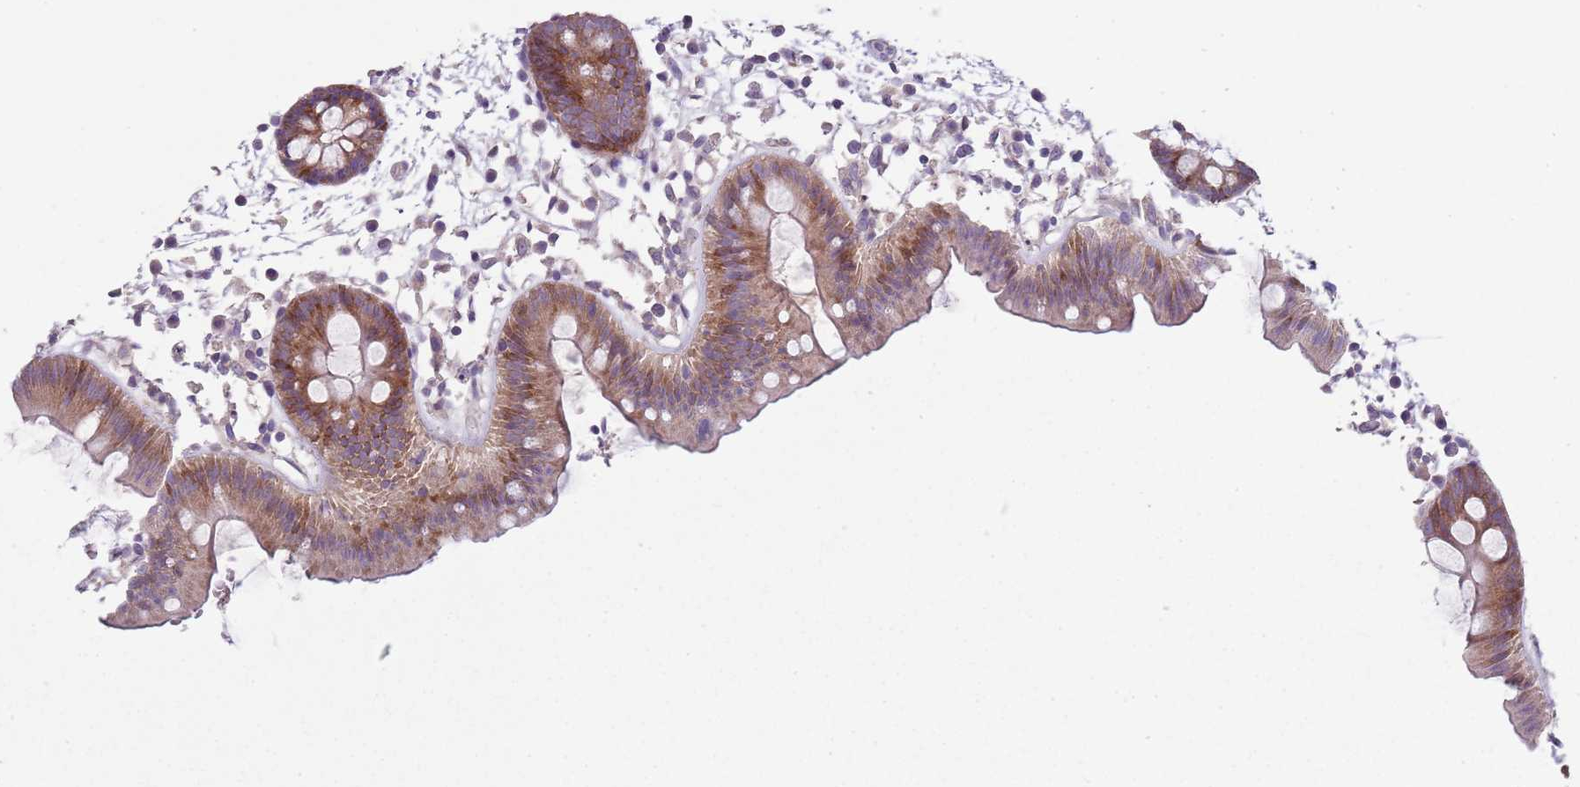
{"staining": {"intensity": "negative", "quantity": "none", "location": "none"}, "tissue": "colon", "cell_type": "Endothelial cells", "image_type": "normal", "snomed": [{"axis": "morphology", "description": "Normal tissue, NOS"}, {"axis": "topography", "description": "Colon"}], "caption": "This is an immunohistochemistry (IHC) photomicrograph of normal human colon. There is no staining in endothelial cells.", "gene": "ZNF583", "patient": {"sex": "male", "age": 56}}